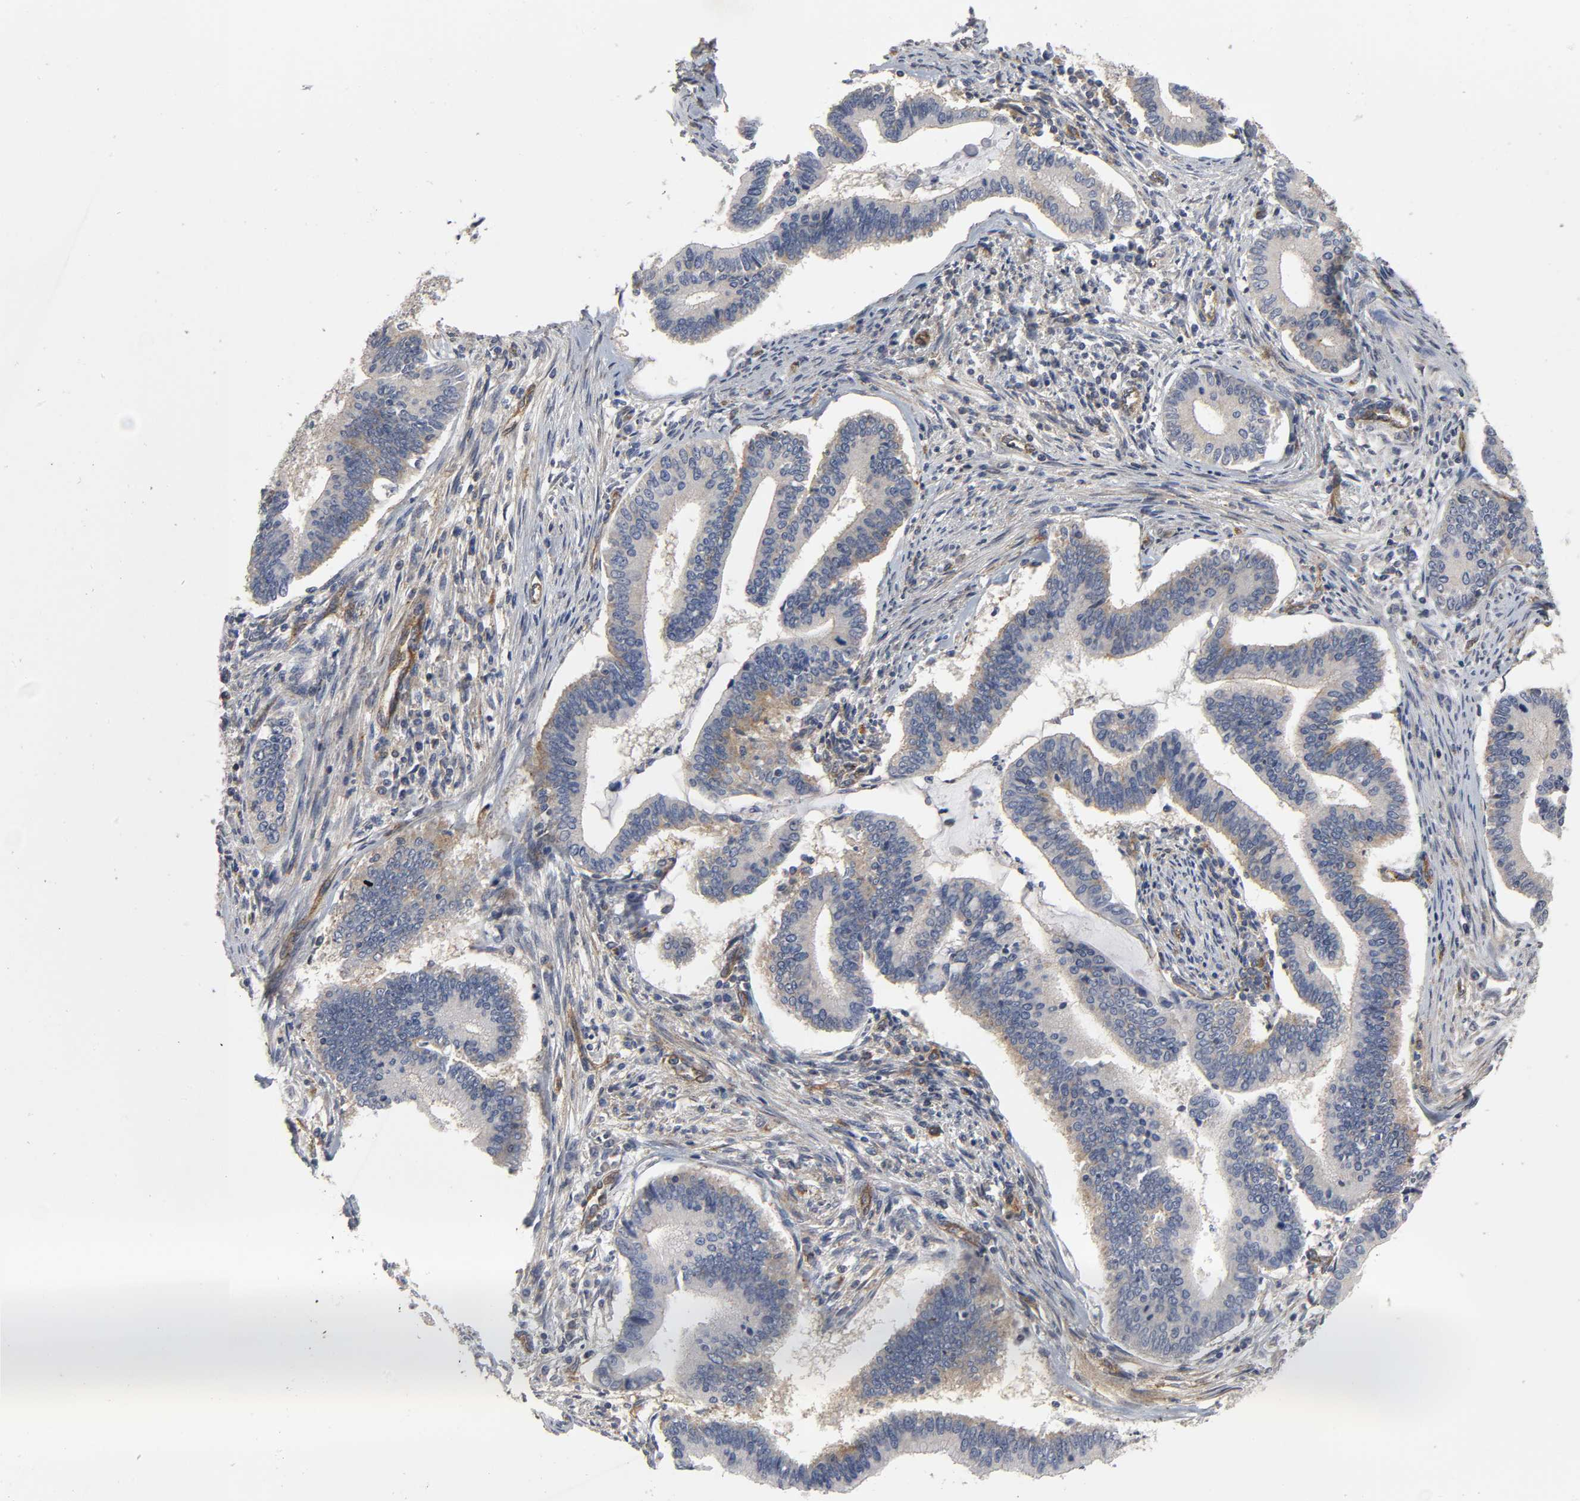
{"staining": {"intensity": "moderate", "quantity": "25%-75%", "location": "cytoplasmic/membranous"}, "tissue": "cervical cancer", "cell_type": "Tumor cells", "image_type": "cancer", "snomed": [{"axis": "morphology", "description": "Adenocarcinoma, NOS"}, {"axis": "topography", "description": "Cervix"}], "caption": "Immunohistochemistry (IHC) staining of cervical cancer (adenocarcinoma), which exhibits medium levels of moderate cytoplasmic/membranous expression in approximately 25%-75% of tumor cells indicating moderate cytoplasmic/membranous protein positivity. The staining was performed using DAB (3,3'-diaminobenzidine) (brown) for protein detection and nuclei were counterstained in hematoxylin (blue).", "gene": "SH3GLB1", "patient": {"sex": "female", "age": 36}}